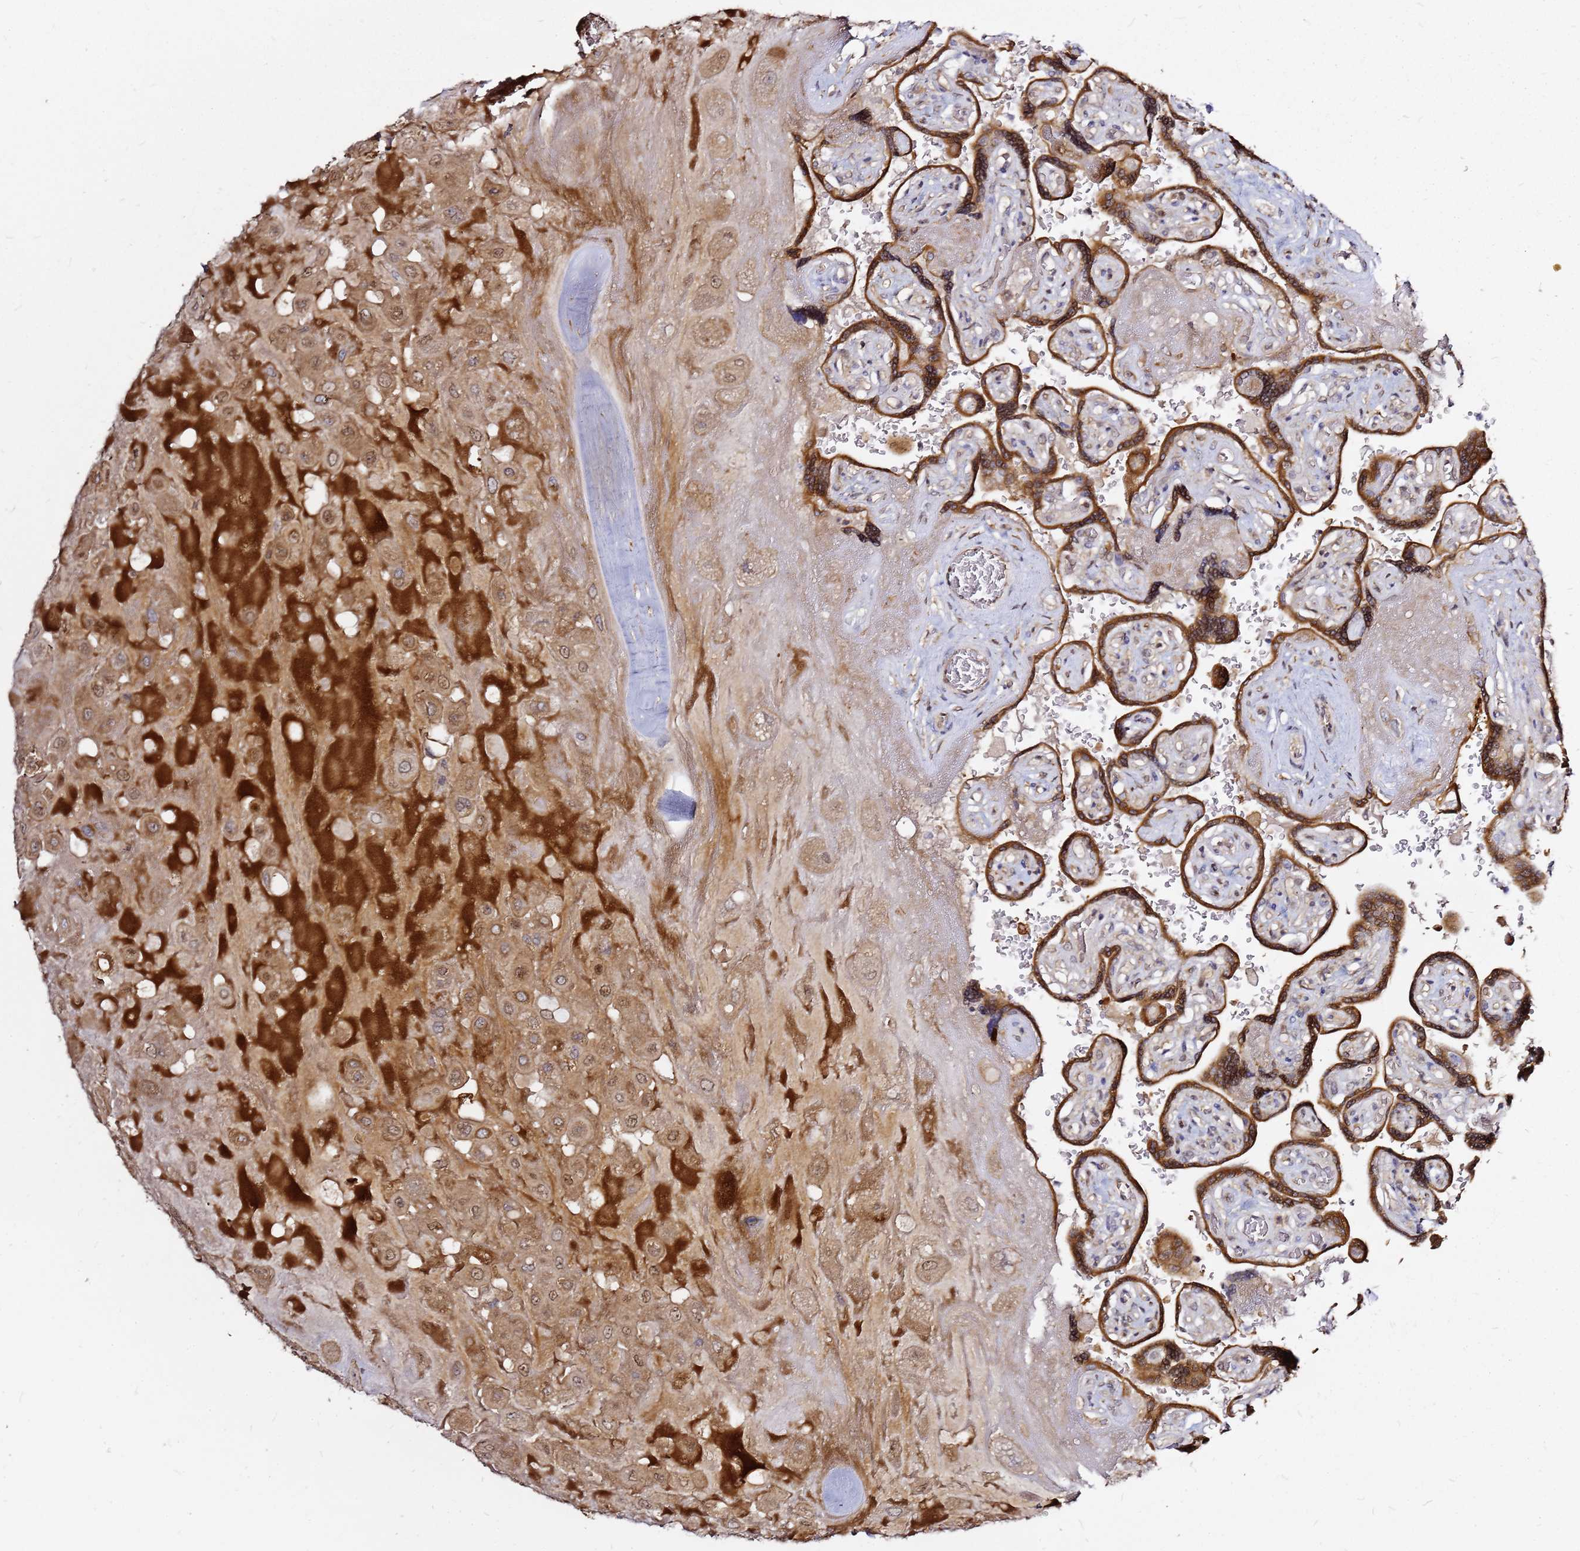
{"staining": {"intensity": "moderate", "quantity": ">75%", "location": "cytoplasmic/membranous,nuclear"}, "tissue": "placenta", "cell_type": "Decidual cells", "image_type": "normal", "snomed": [{"axis": "morphology", "description": "Normal tissue, NOS"}, {"axis": "topography", "description": "Placenta"}], "caption": "Benign placenta was stained to show a protein in brown. There is medium levels of moderate cytoplasmic/membranous,nuclear staining in about >75% of decidual cells.", "gene": "NUDT14", "patient": {"sex": "female", "age": 32}}